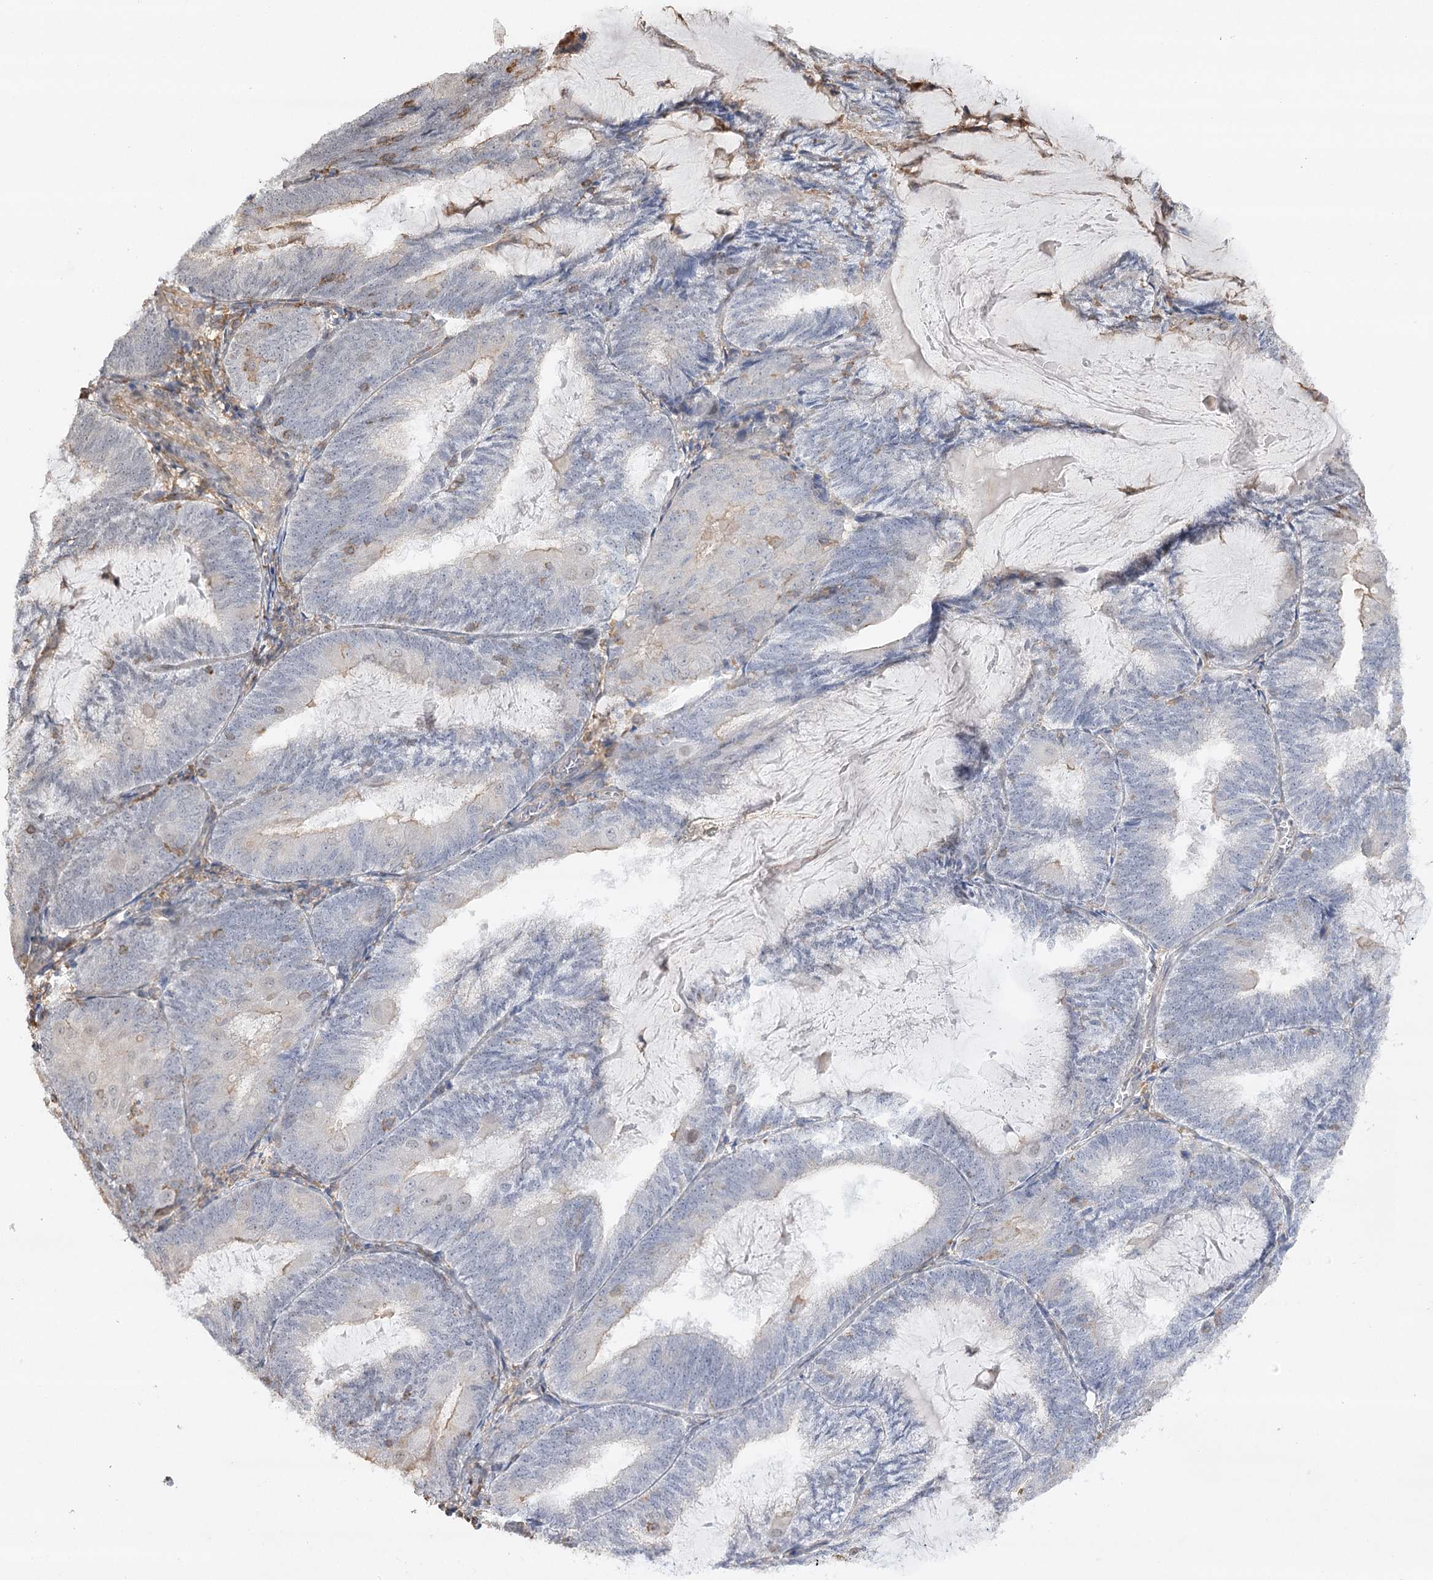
{"staining": {"intensity": "negative", "quantity": "none", "location": "none"}, "tissue": "endometrial cancer", "cell_type": "Tumor cells", "image_type": "cancer", "snomed": [{"axis": "morphology", "description": "Adenocarcinoma, NOS"}, {"axis": "topography", "description": "Endometrium"}], "caption": "DAB (3,3'-diaminobenzidine) immunohistochemical staining of endometrial cancer exhibits no significant expression in tumor cells.", "gene": "OBSL1", "patient": {"sex": "female", "age": 81}}